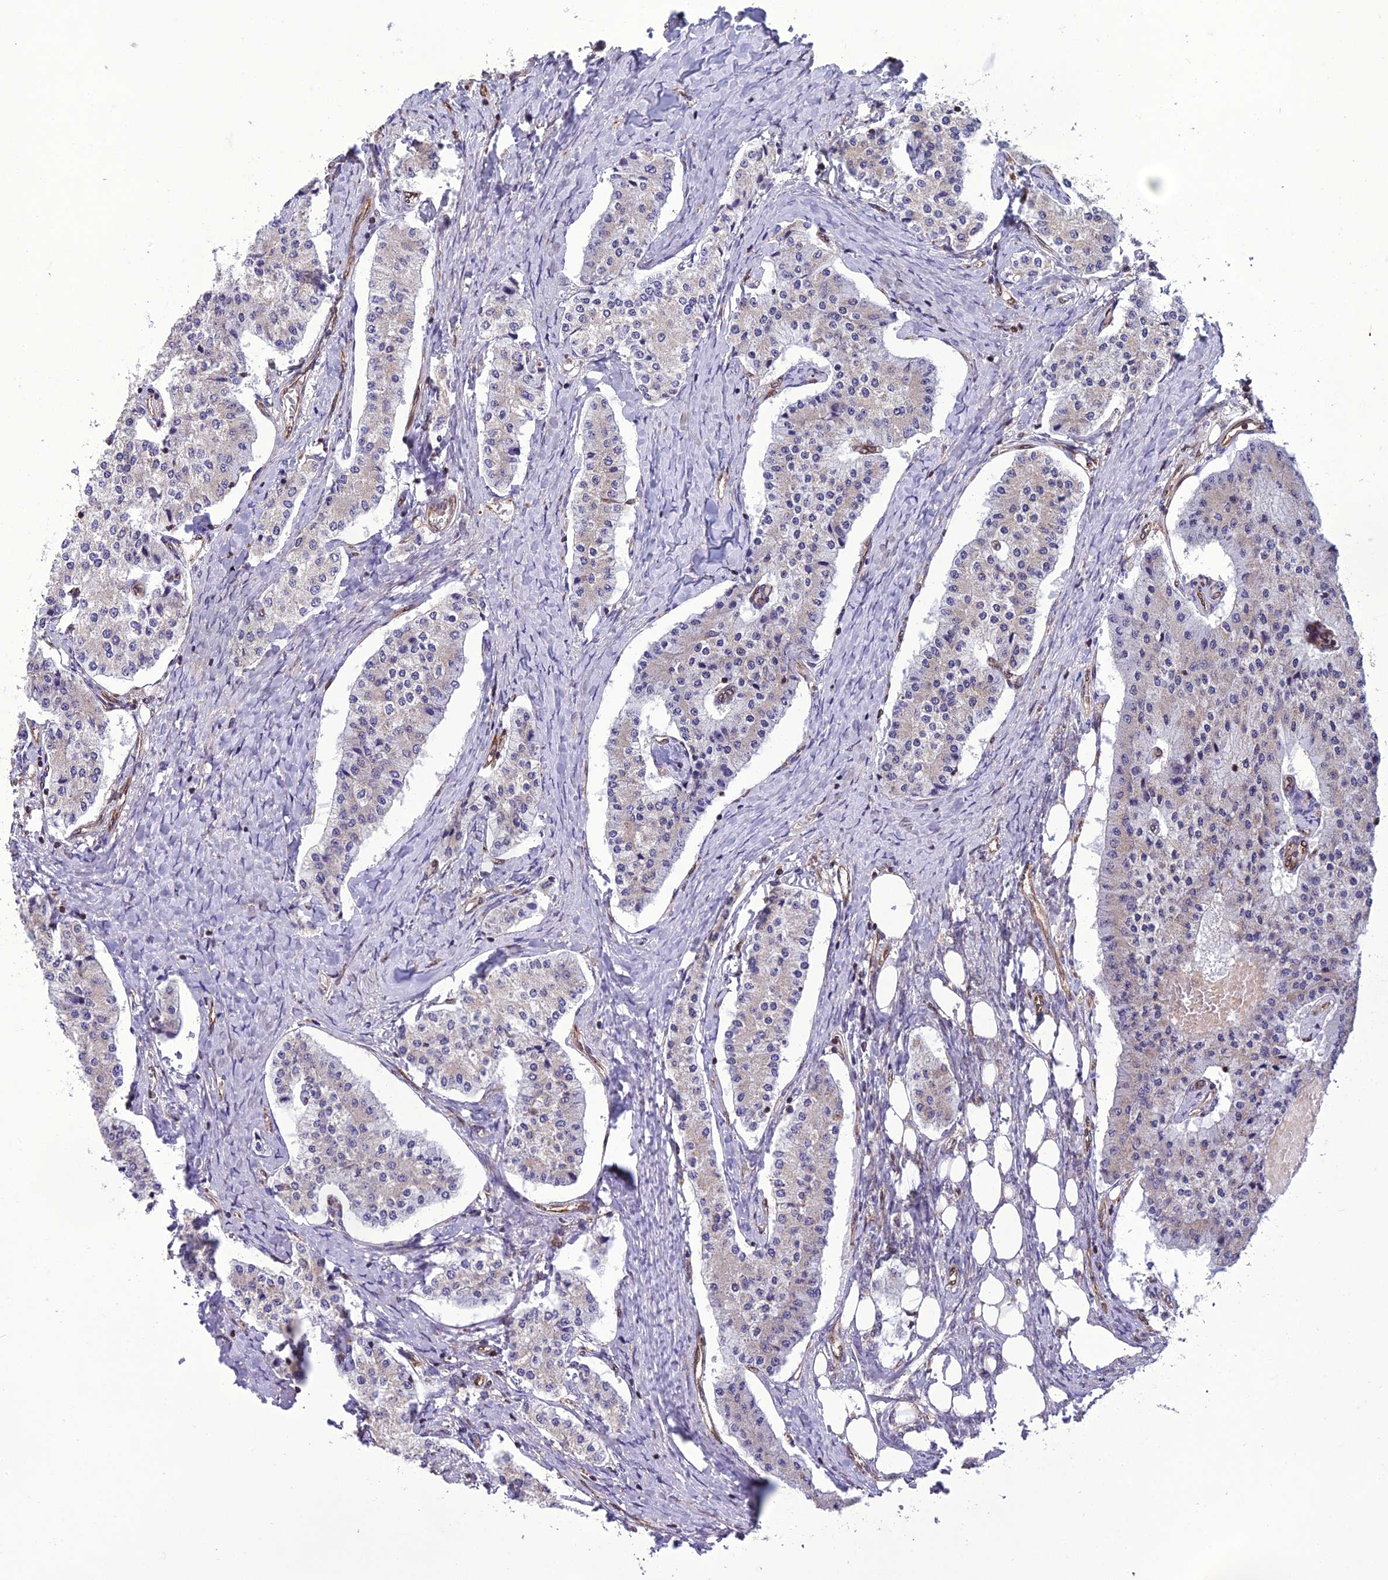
{"staining": {"intensity": "negative", "quantity": "none", "location": "none"}, "tissue": "carcinoid", "cell_type": "Tumor cells", "image_type": "cancer", "snomed": [{"axis": "morphology", "description": "Carcinoid, malignant, NOS"}, {"axis": "topography", "description": "Colon"}], "caption": "Tumor cells show no significant protein staining in carcinoid (malignant).", "gene": "GIMAP1", "patient": {"sex": "female", "age": 52}}